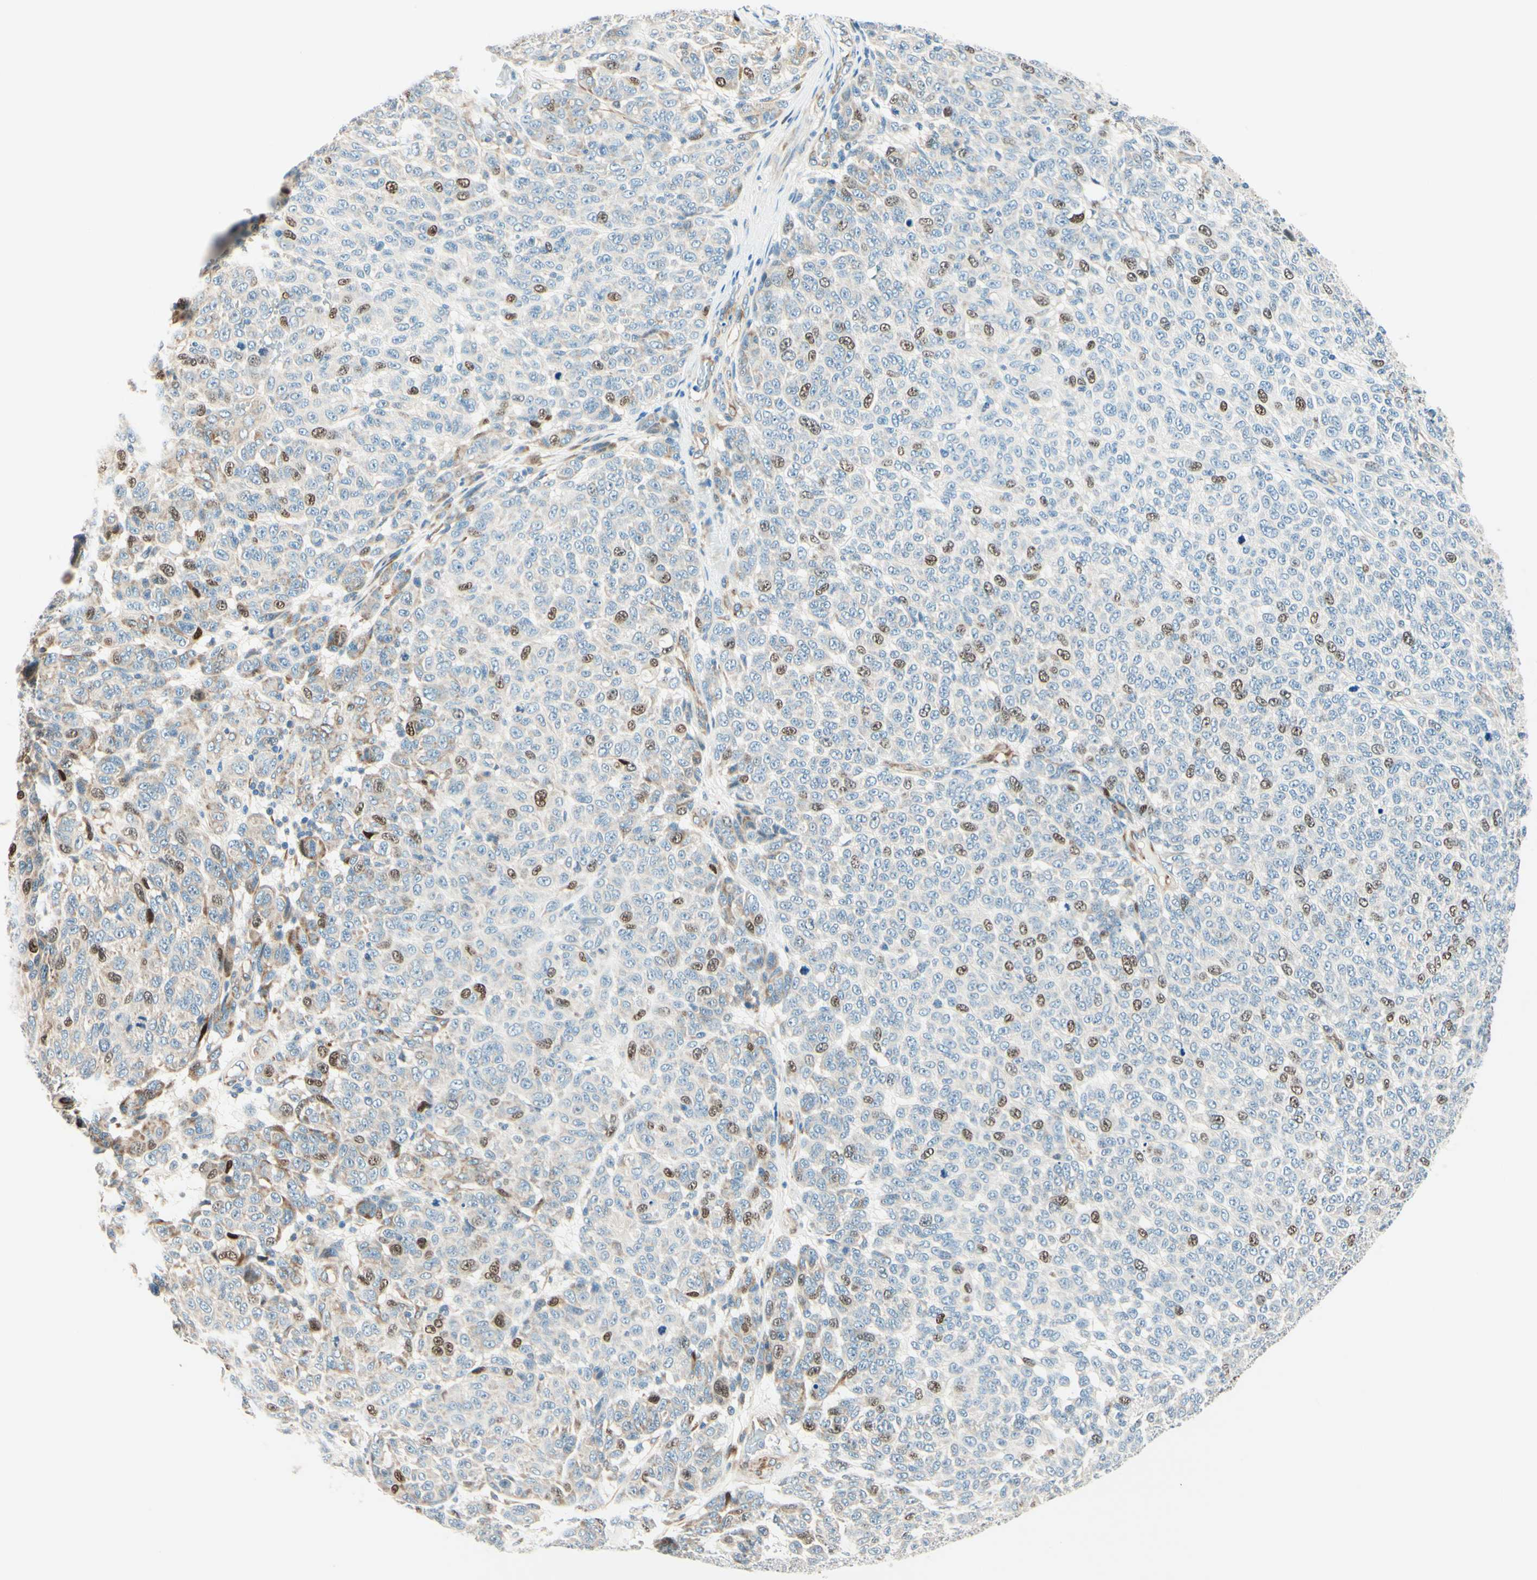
{"staining": {"intensity": "moderate", "quantity": "<25%", "location": "nuclear"}, "tissue": "melanoma", "cell_type": "Tumor cells", "image_type": "cancer", "snomed": [{"axis": "morphology", "description": "Malignant melanoma, NOS"}, {"axis": "topography", "description": "Skin"}], "caption": "Melanoma stained with a protein marker exhibits moderate staining in tumor cells.", "gene": "TAOK2", "patient": {"sex": "male", "age": 59}}